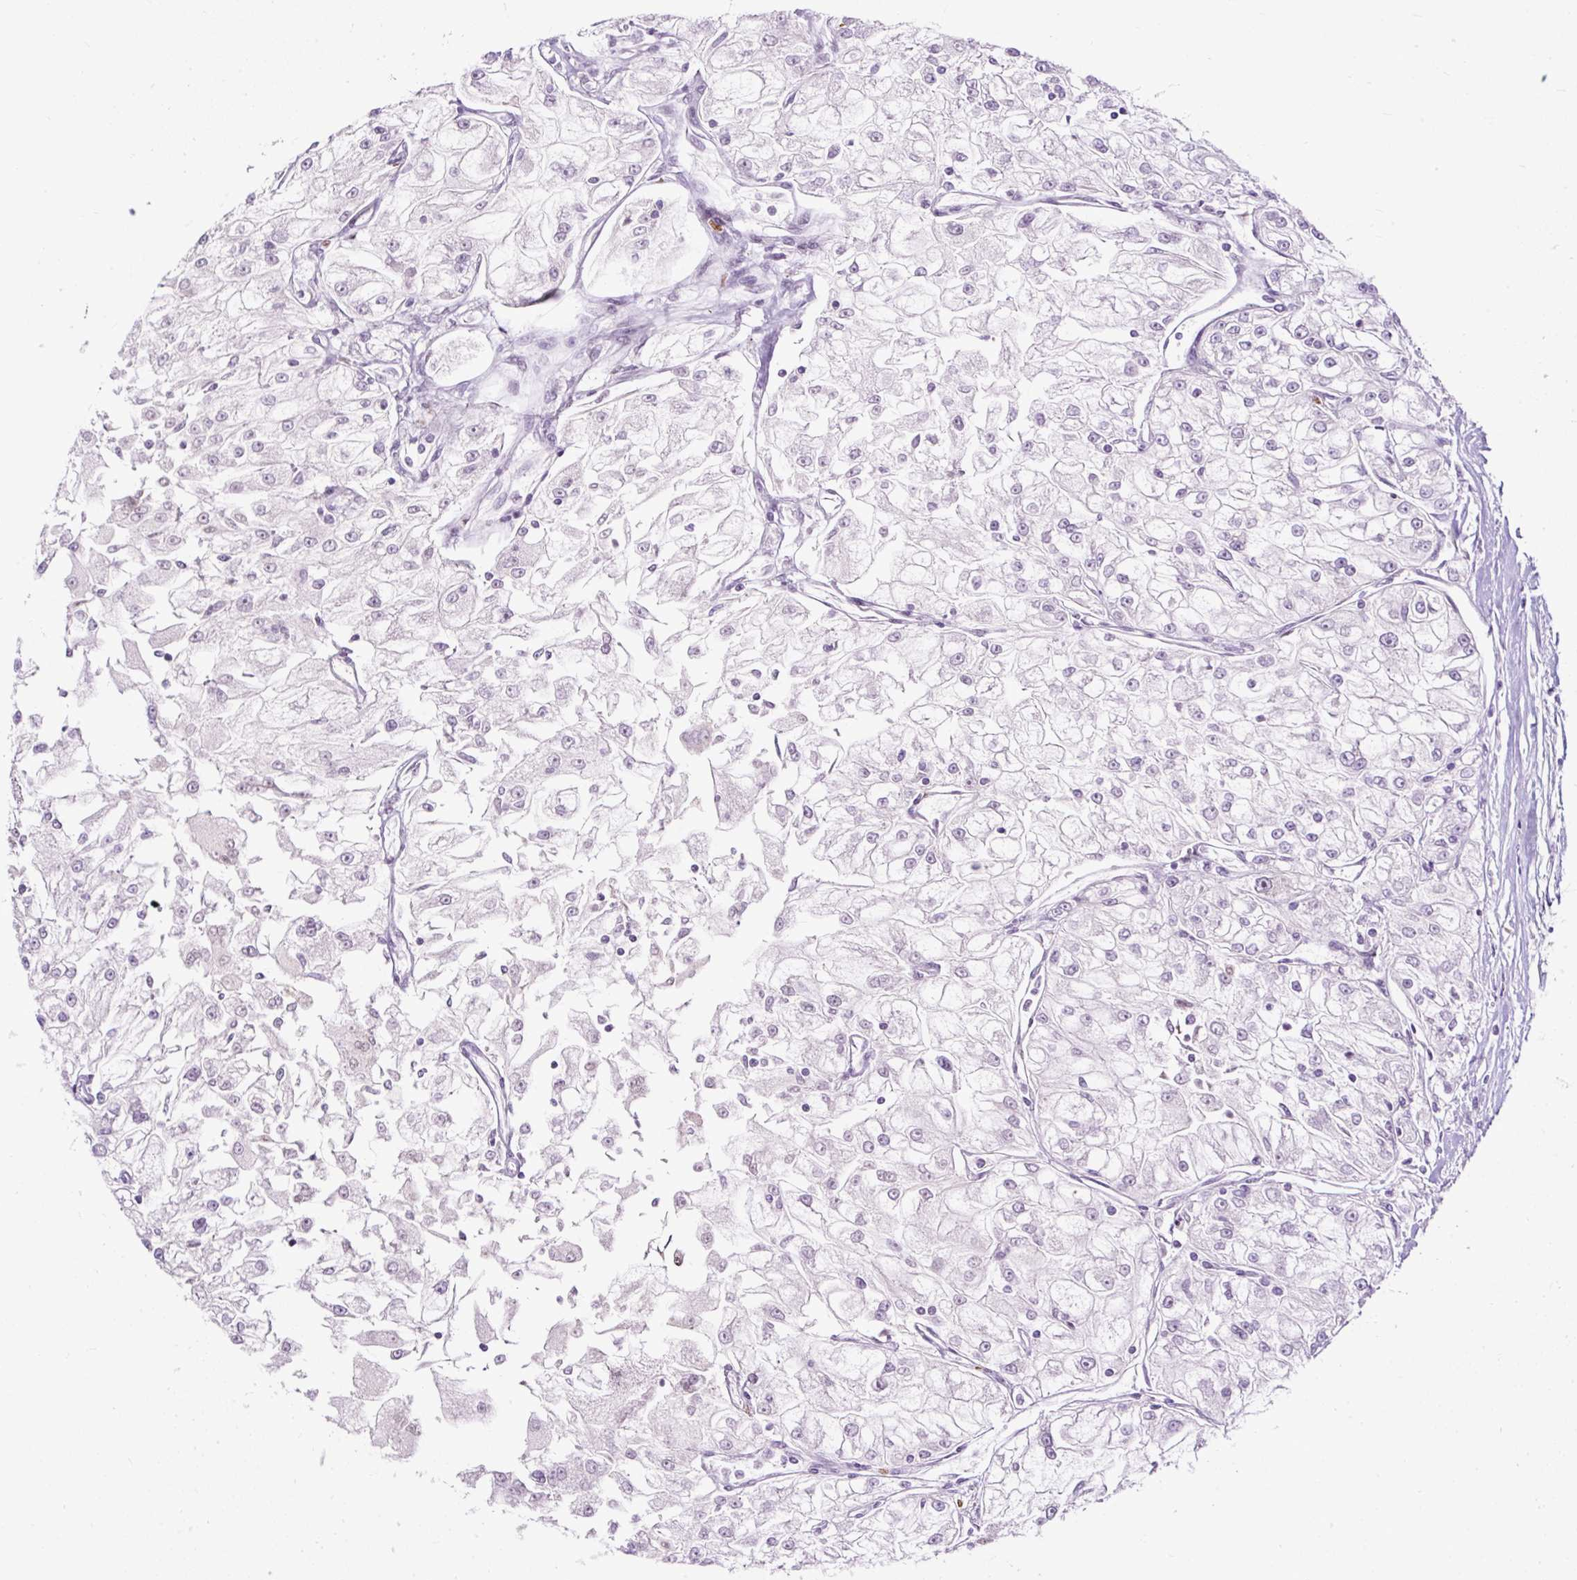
{"staining": {"intensity": "negative", "quantity": "none", "location": "none"}, "tissue": "renal cancer", "cell_type": "Tumor cells", "image_type": "cancer", "snomed": [{"axis": "morphology", "description": "Adenocarcinoma, NOS"}, {"axis": "topography", "description": "Kidney"}], "caption": "The micrograph shows no significant positivity in tumor cells of renal cancer (adenocarcinoma).", "gene": "FMC1", "patient": {"sex": "female", "age": 72}}